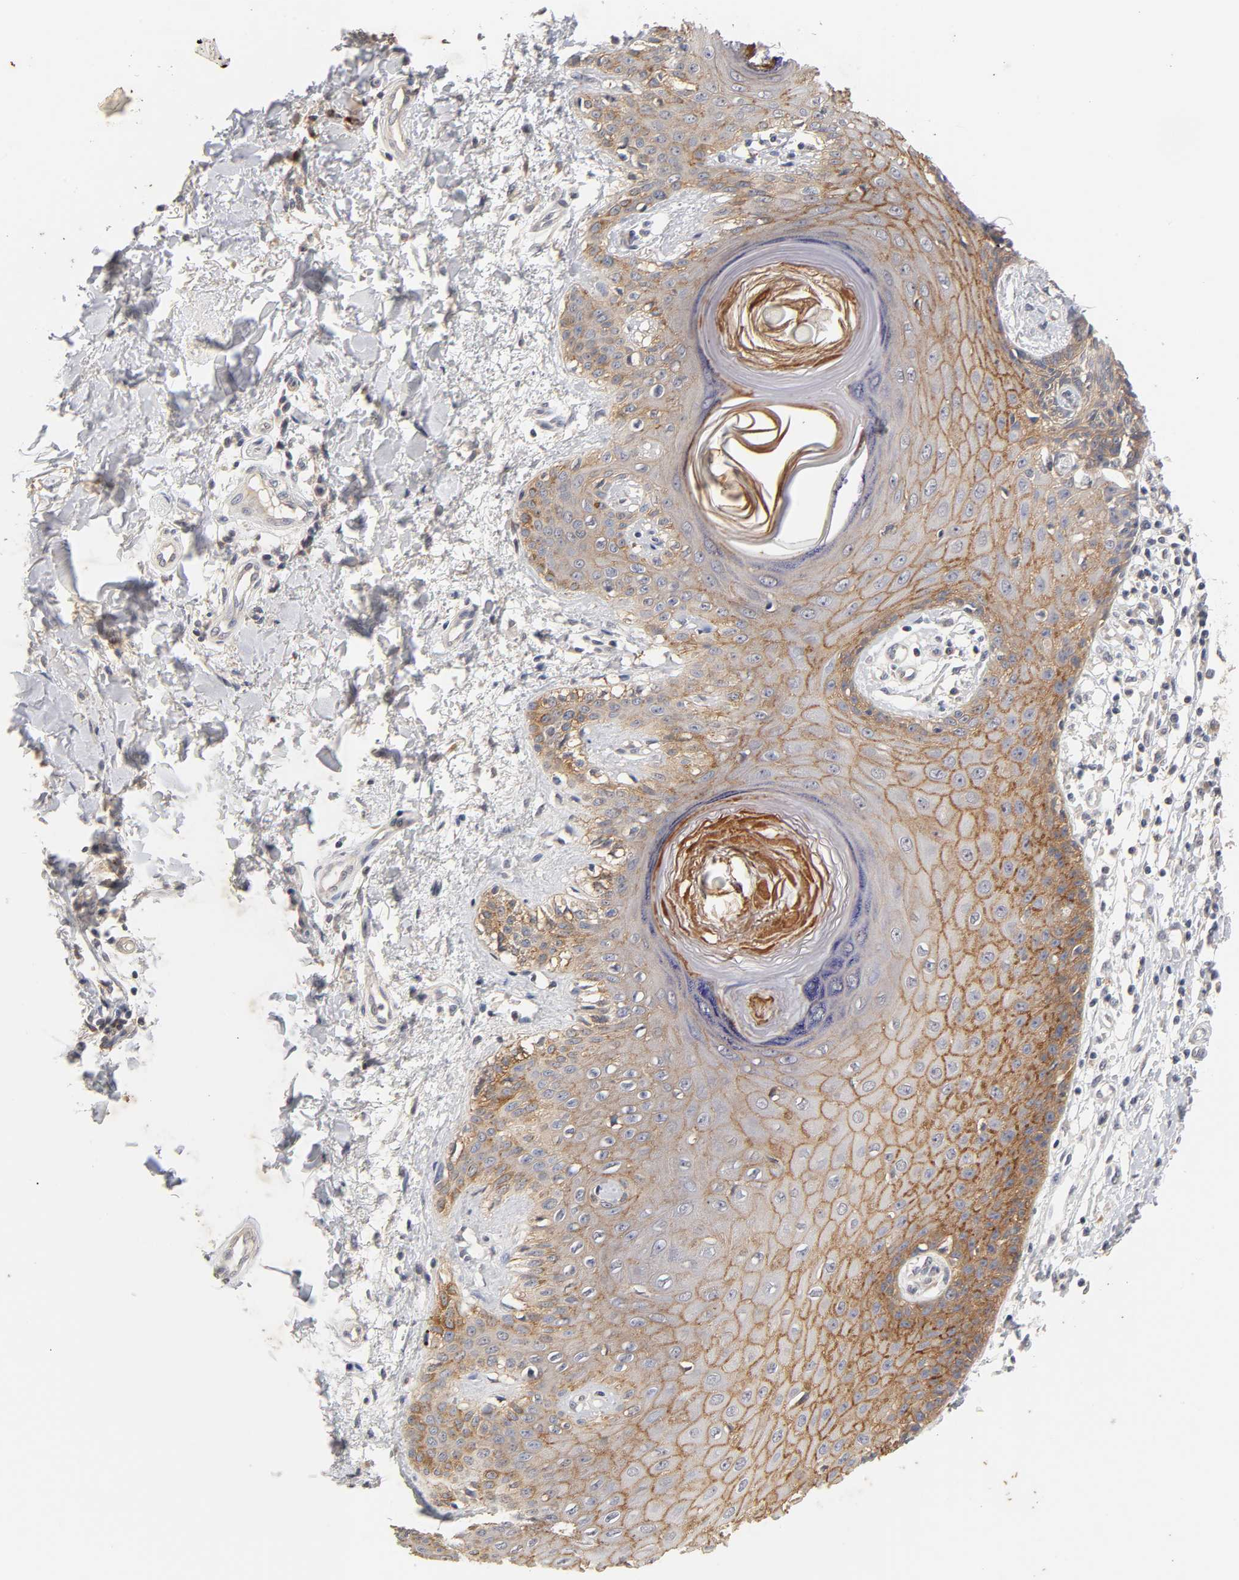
{"staining": {"intensity": "moderate", "quantity": ">75%", "location": "cytoplasmic/membranous"}, "tissue": "skin cancer", "cell_type": "Tumor cells", "image_type": "cancer", "snomed": [{"axis": "morphology", "description": "Basal cell carcinoma"}, {"axis": "topography", "description": "Skin"}], "caption": "An immunohistochemistry photomicrograph of neoplastic tissue is shown. Protein staining in brown labels moderate cytoplasmic/membranous positivity in skin cancer within tumor cells. (DAB (3,3'-diaminobenzidine) = brown stain, brightfield microscopy at high magnification).", "gene": "CXADR", "patient": {"sex": "male", "age": 74}}